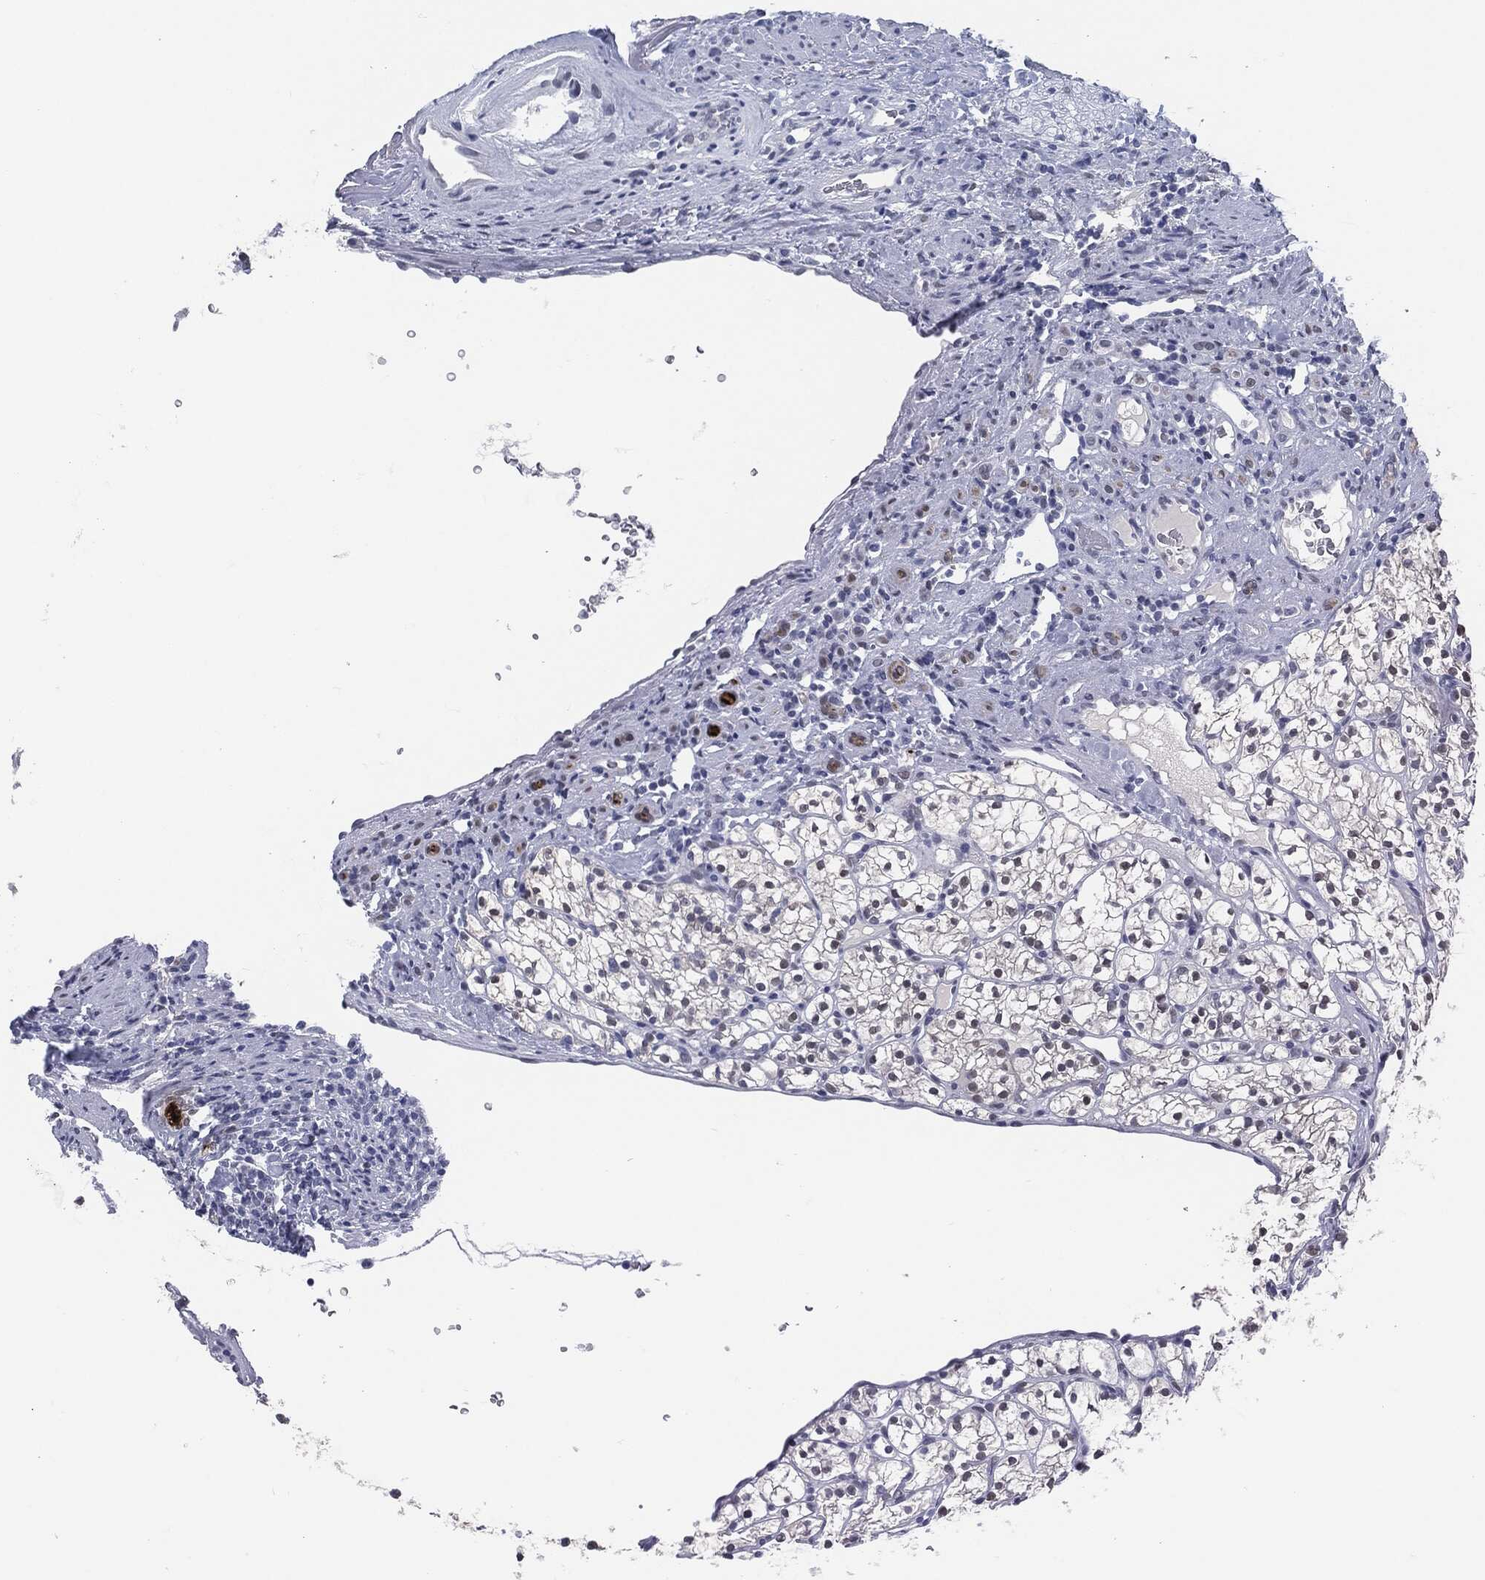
{"staining": {"intensity": "negative", "quantity": "none", "location": "none"}, "tissue": "renal cancer", "cell_type": "Tumor cells", "image_type": "cancer", "snomed": [{"axis": "morphology", "description": "Adenocarcinoma, NOS"}, {"axis": "topography", "description": "Kidney"}], "caption": "High power microscopy image of an IHC histopathology image of adenocarcinoma (renal), revealing no significant positivity in tumor cells.", "gene": "PROM1", "patient": {"sex": "female", "age": 89}}